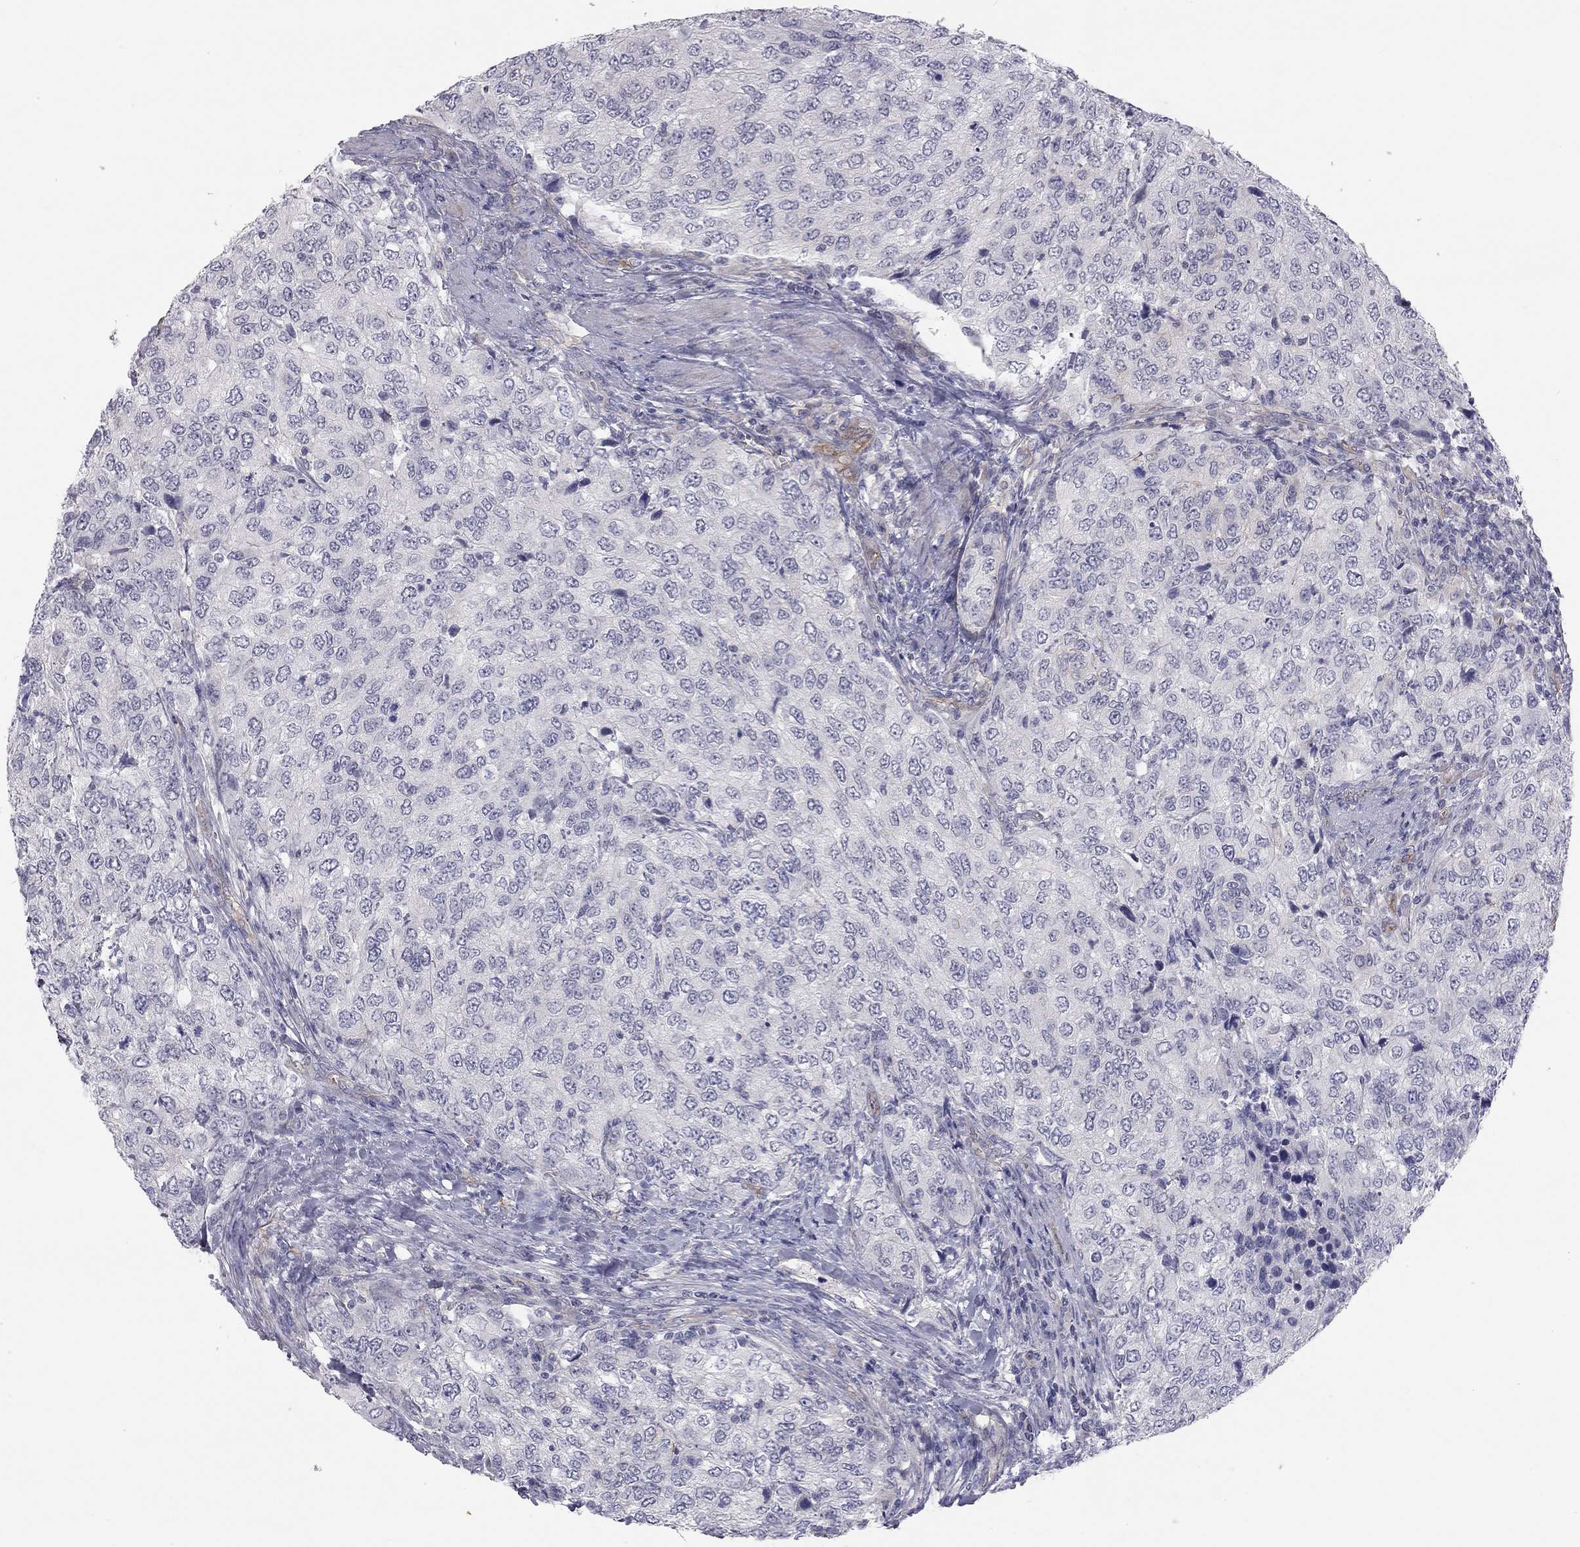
{"staining": {"intensity": "negative", "quantity": "none", "location": "none"}, "tissue": "urothelial cancer", "cell_type": "Tumor cells", "image_type": "cancer", "snomed": [{"axis": "morphology", "description": "Urothelial carcinoma, High grade"}, {"axis": "topography", "description": "Urinary bladder"}], "caption": "A high-resolution micrograph shows immunohistochemistry (IHC) staining of urothelial cancer, which exhibits no significant positivity in tumor cells.", "gene": "GPRC5B", "patient": {"sex": "female", "age": 78}}